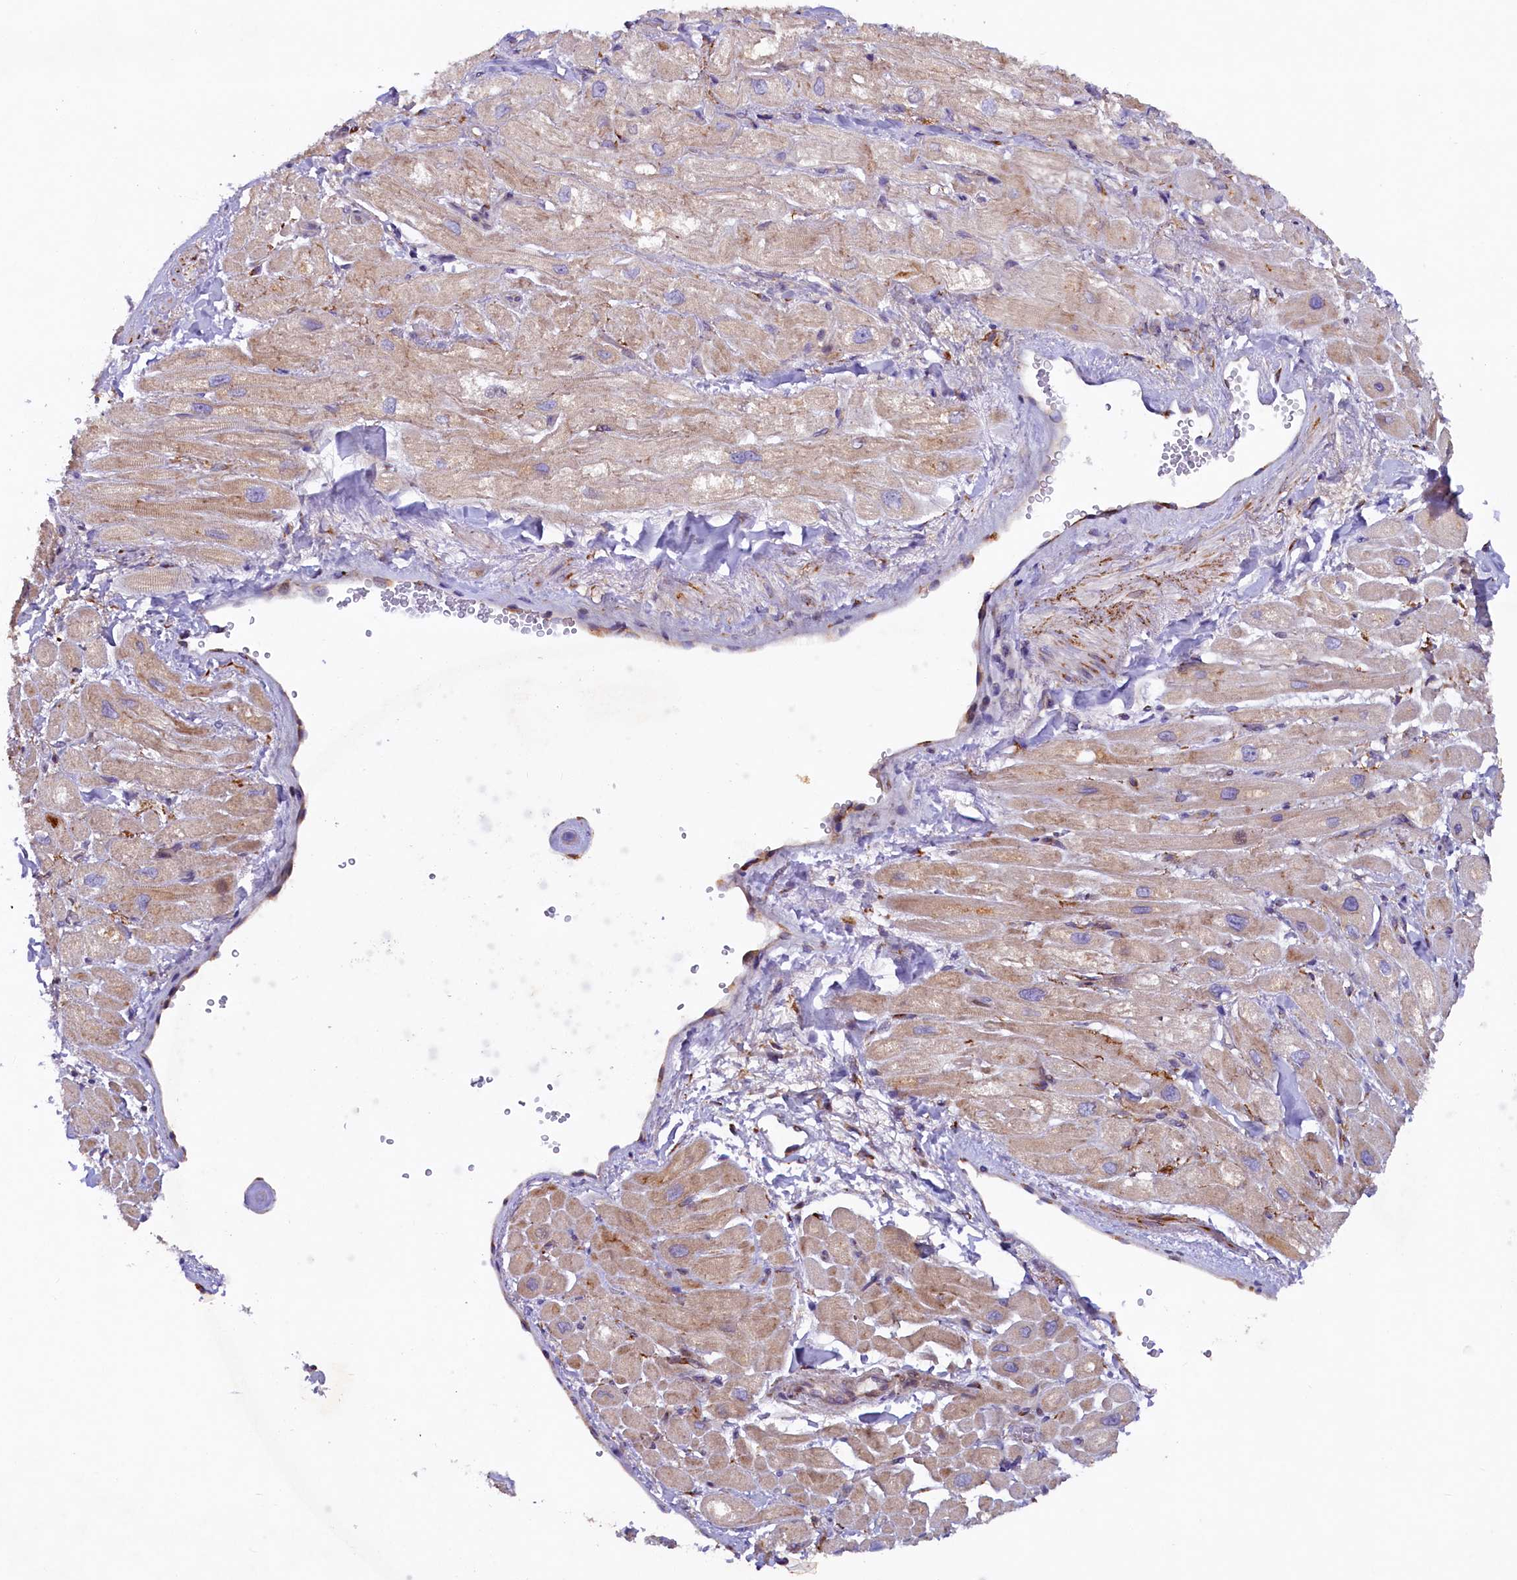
{"staining": {"intensity": "moderate", "quantity": "25%-75%", "location": "cytoplasmic/membranous"}, "tissue": "heart muscle", "cell_type": "Cardiomyocytes", "image_type": "normal", "snomed": [{"axis": "morphology", "description": "Normal tissue, NOS"}, {"axis": "topography", "description": "Heart"}], "caption": "Heart muscle stained with DAB immunohistochemistry exhibits medium levels of moderate cytoplasmic/membranous positivity in about 25%-75% of cardiomyocytes.", "gene": "SSC5D", "patient": {"sex": "male", "age": 65}}